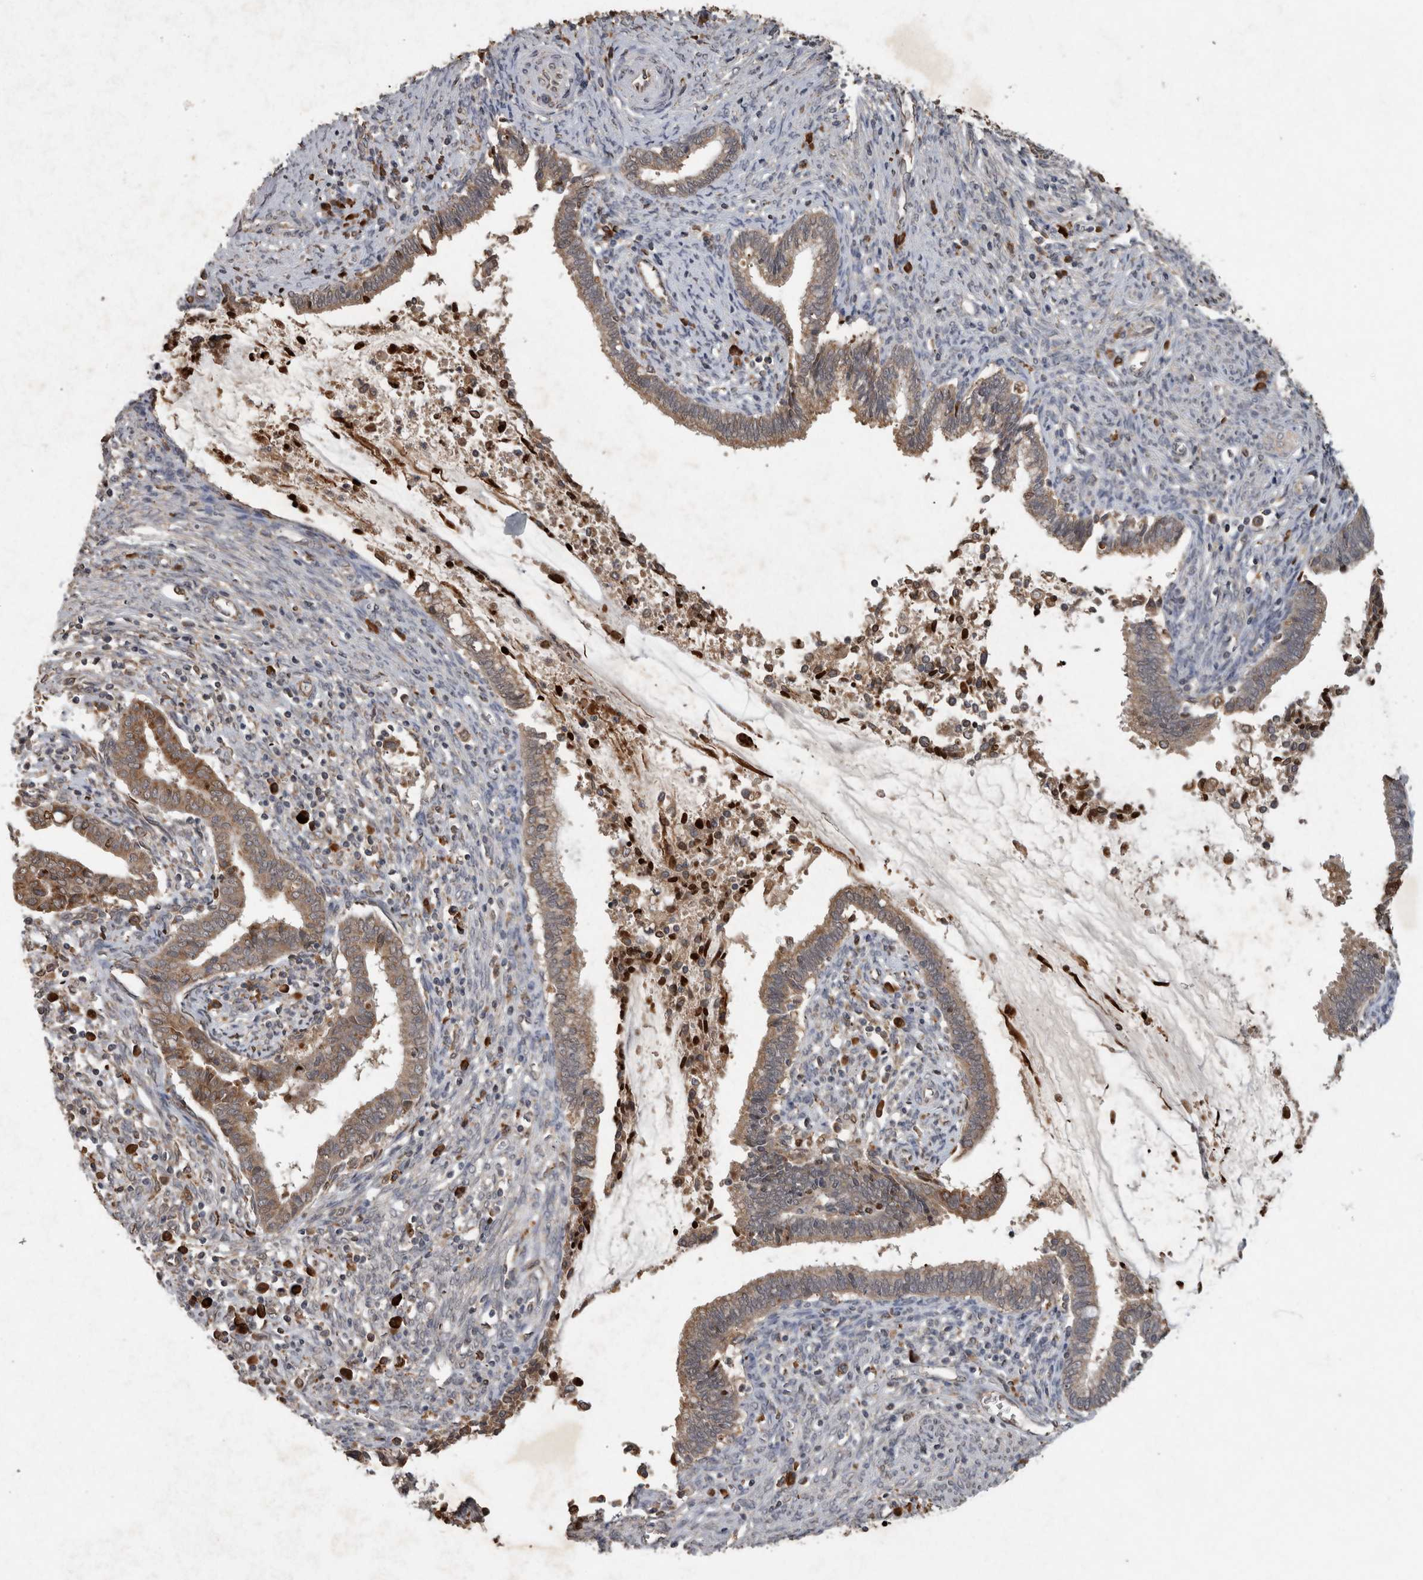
{"staining": {"intensity": "weak", "quantity": ">75%", "location": "cytoplasmic/membranous"}, "tissue": "cervical cancer", "cell_type": "Tumor cells", "image_type": "cancer", "snomed": [{"axis": "morphology", "description": "Adenocarcinoma, NOS"}, {"axis": "topography", "description": "Cervix"}], "caption": "Adenocarcinoma (cervical) stained with IHC exhibits weak cytoplasmic/membranous positivity in approximately >75% of tumor cells.", "gene": "ADGRL3", "patient": {"sex": "female", "age": 44}}